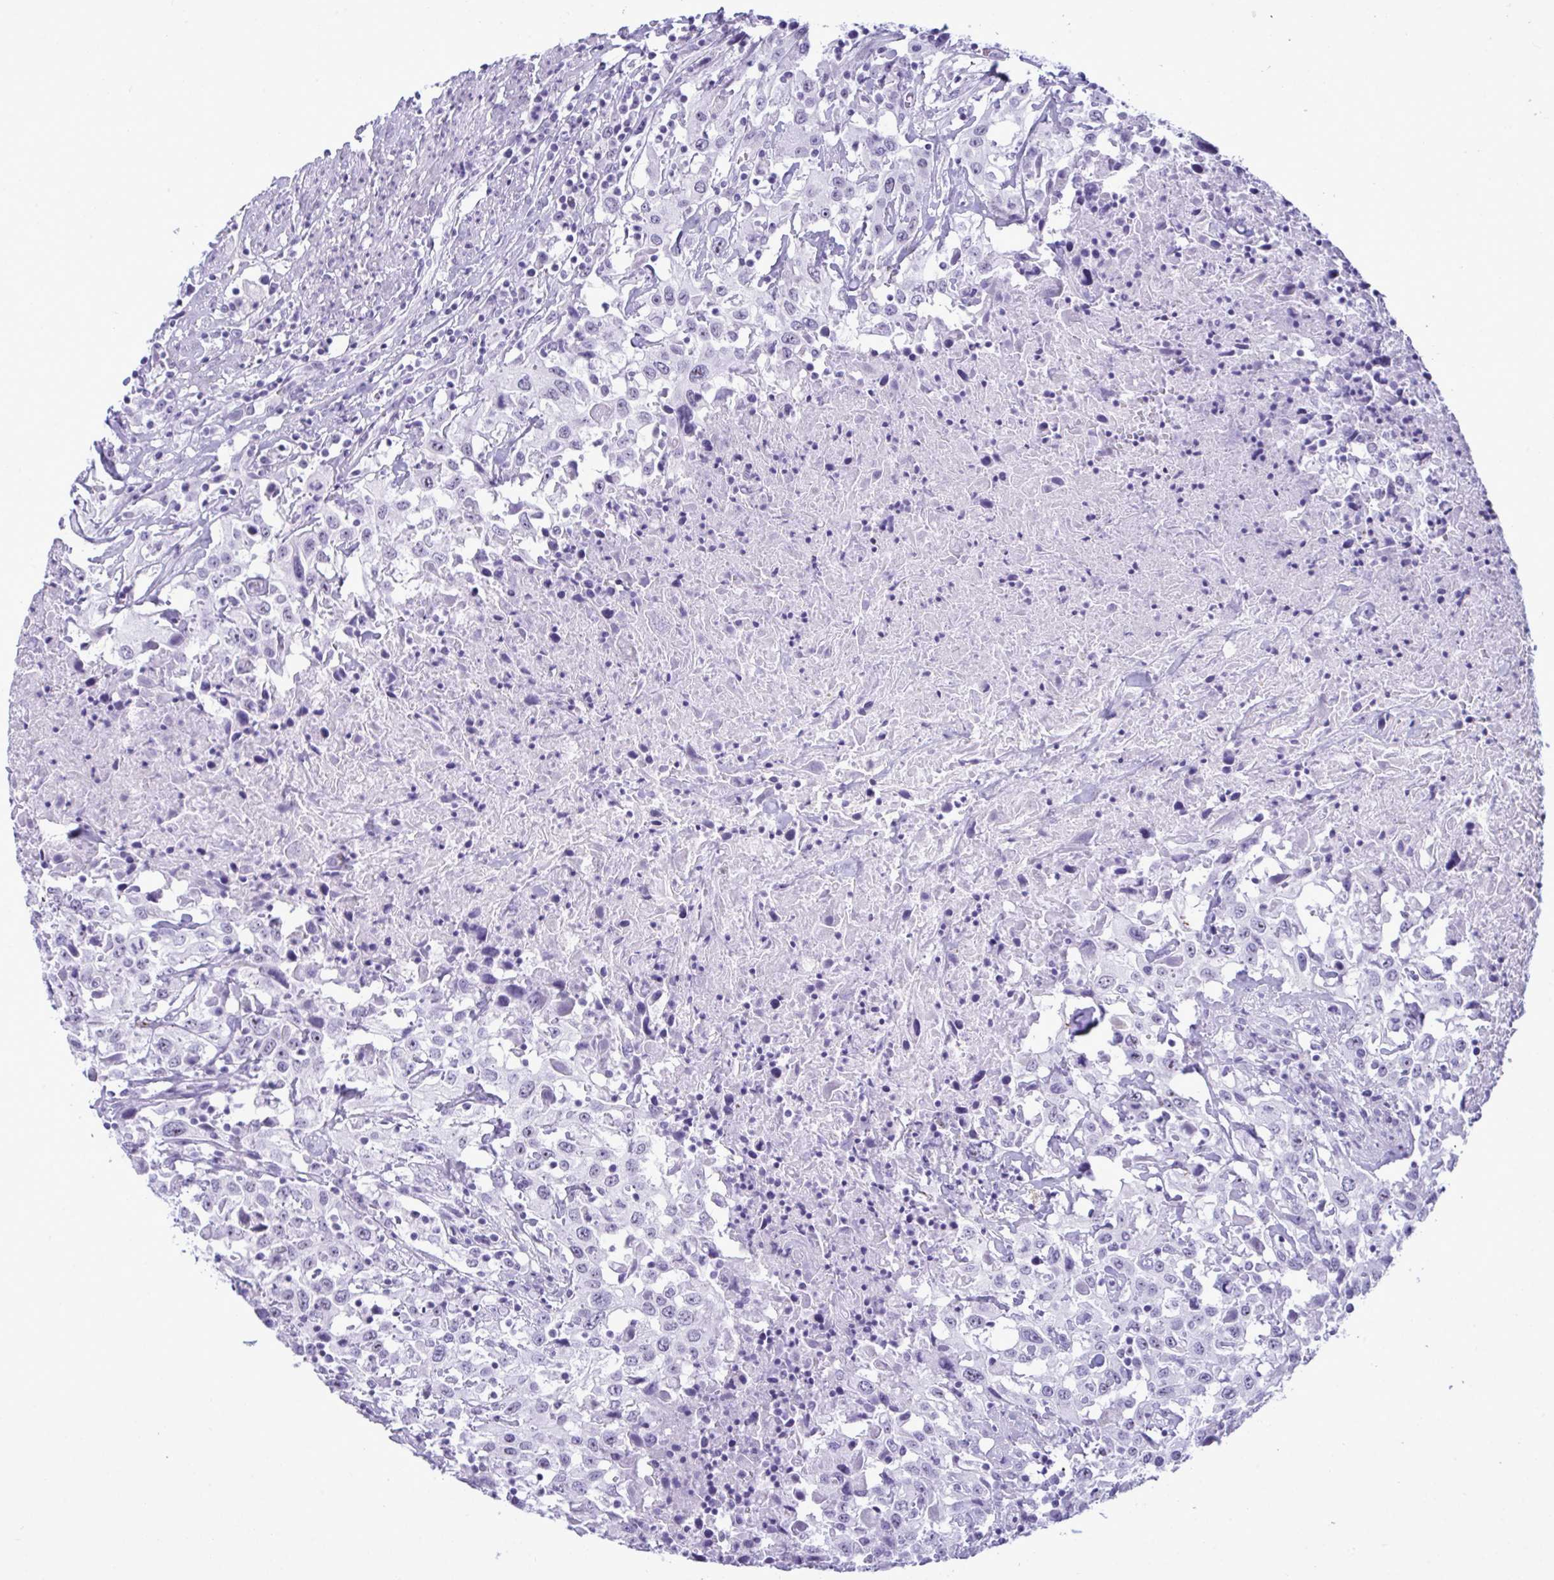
{"staining": {"intensity": "negative", "quantity": "none", "location": "none"}, "tissue": "urothelial cancer", "cell_type": "Tumor cells", "image_type": "cancer", "snomed": [{"axis": "morphology", "description": "Urothelial carcinoma, High grade"}, {"axis": "topography", "description": "Urinary bladder"}], "caption": "Immunohistochemical staining of human urothelial cancer exhibits no significant positivity in tumor cells. Brightfield microscopy of IHC stained with DAB (3,3'-diaminobenzidine) (brown) and hematoxylin (blue), captured at high magnification.", "gene": "ELN", "patient": {"sex": "male", "age": 61}}